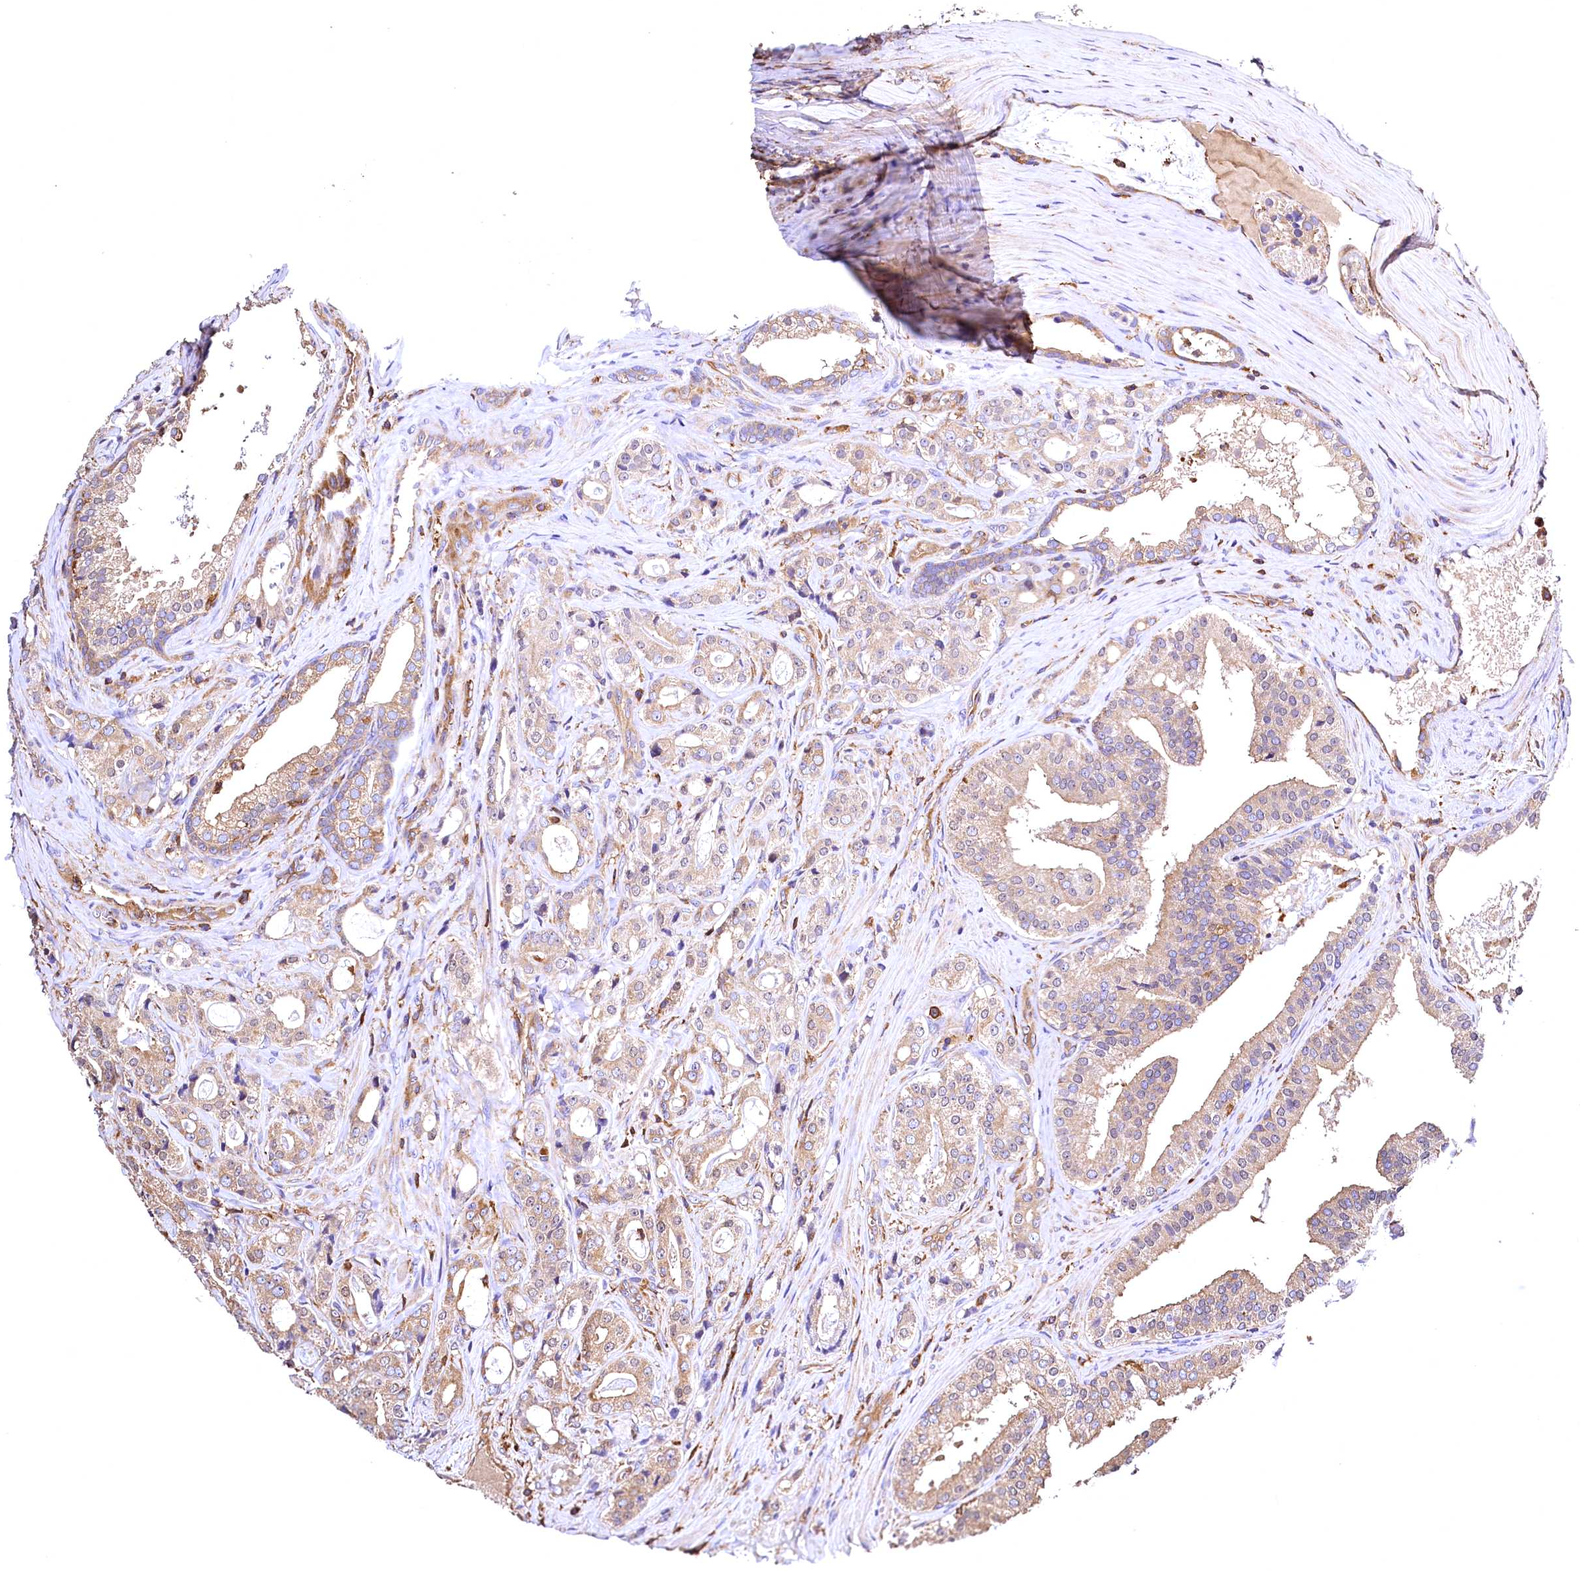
{"staining": {"intensity": "weak", "quantity": "25%-75%", "location": "cytoplasmic/membranous"}, "tissue": "prostate cancer", "cell_type": "Tumor cells", "image_type": "cancer", "snomed": [{"axis": "morphology", "description": "Adenocarcinoma, High grade"}, {"axis": "topography", "description": "Prostate"}], "caption": "Protein staining by immunohistochemistry (IHC) displays weak cytoplasmic/membranous positivity in approximately 25%-75% of tumor cells in prostate cancer. (DAB IHC, brown staining for protein, blue staining for nuclei).", "gene": "RARS2", "patient": {"sex": "male", "age": 63}}